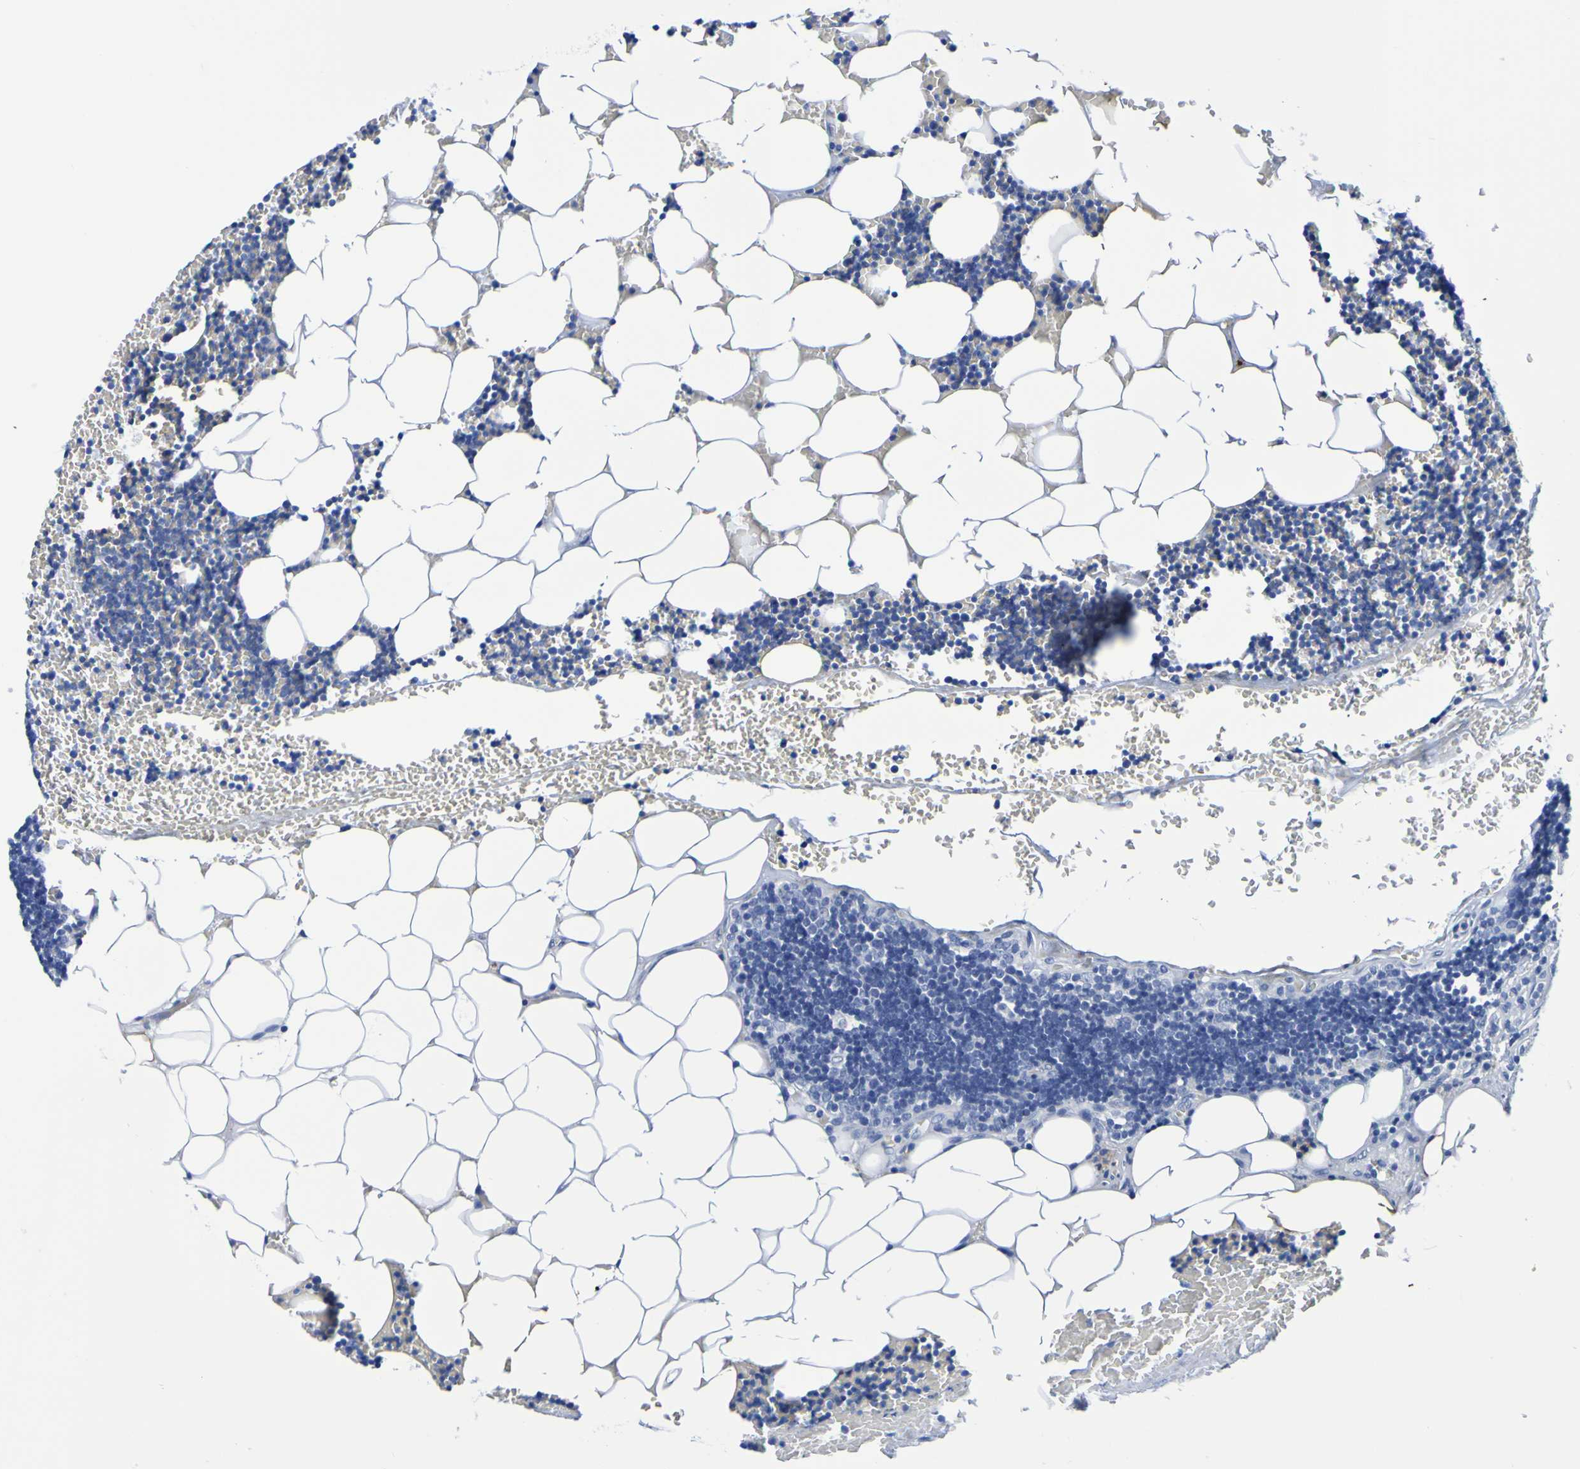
{"staining": {"intensity": "negative", "quantity": "none", "location": "none"}, "tissue": "lymph node", "cell_type": "Germinal center cells", "image_type": "normal", "snomed": [{"axis": "morphology", "description": "Normal tissue, NOS"}, {"axis": "topography", "description": "Lymph node"}], "caption": "Immunohistochemistry (IHC) histopathology image of normal lymph node: human lymph node stained with DAB (3,3'-diaminobenzidine) reveals no significant protein staining in germinal center cells.", "gene": "DPEP1", "patient": {"sex": "male", "age": 33}}